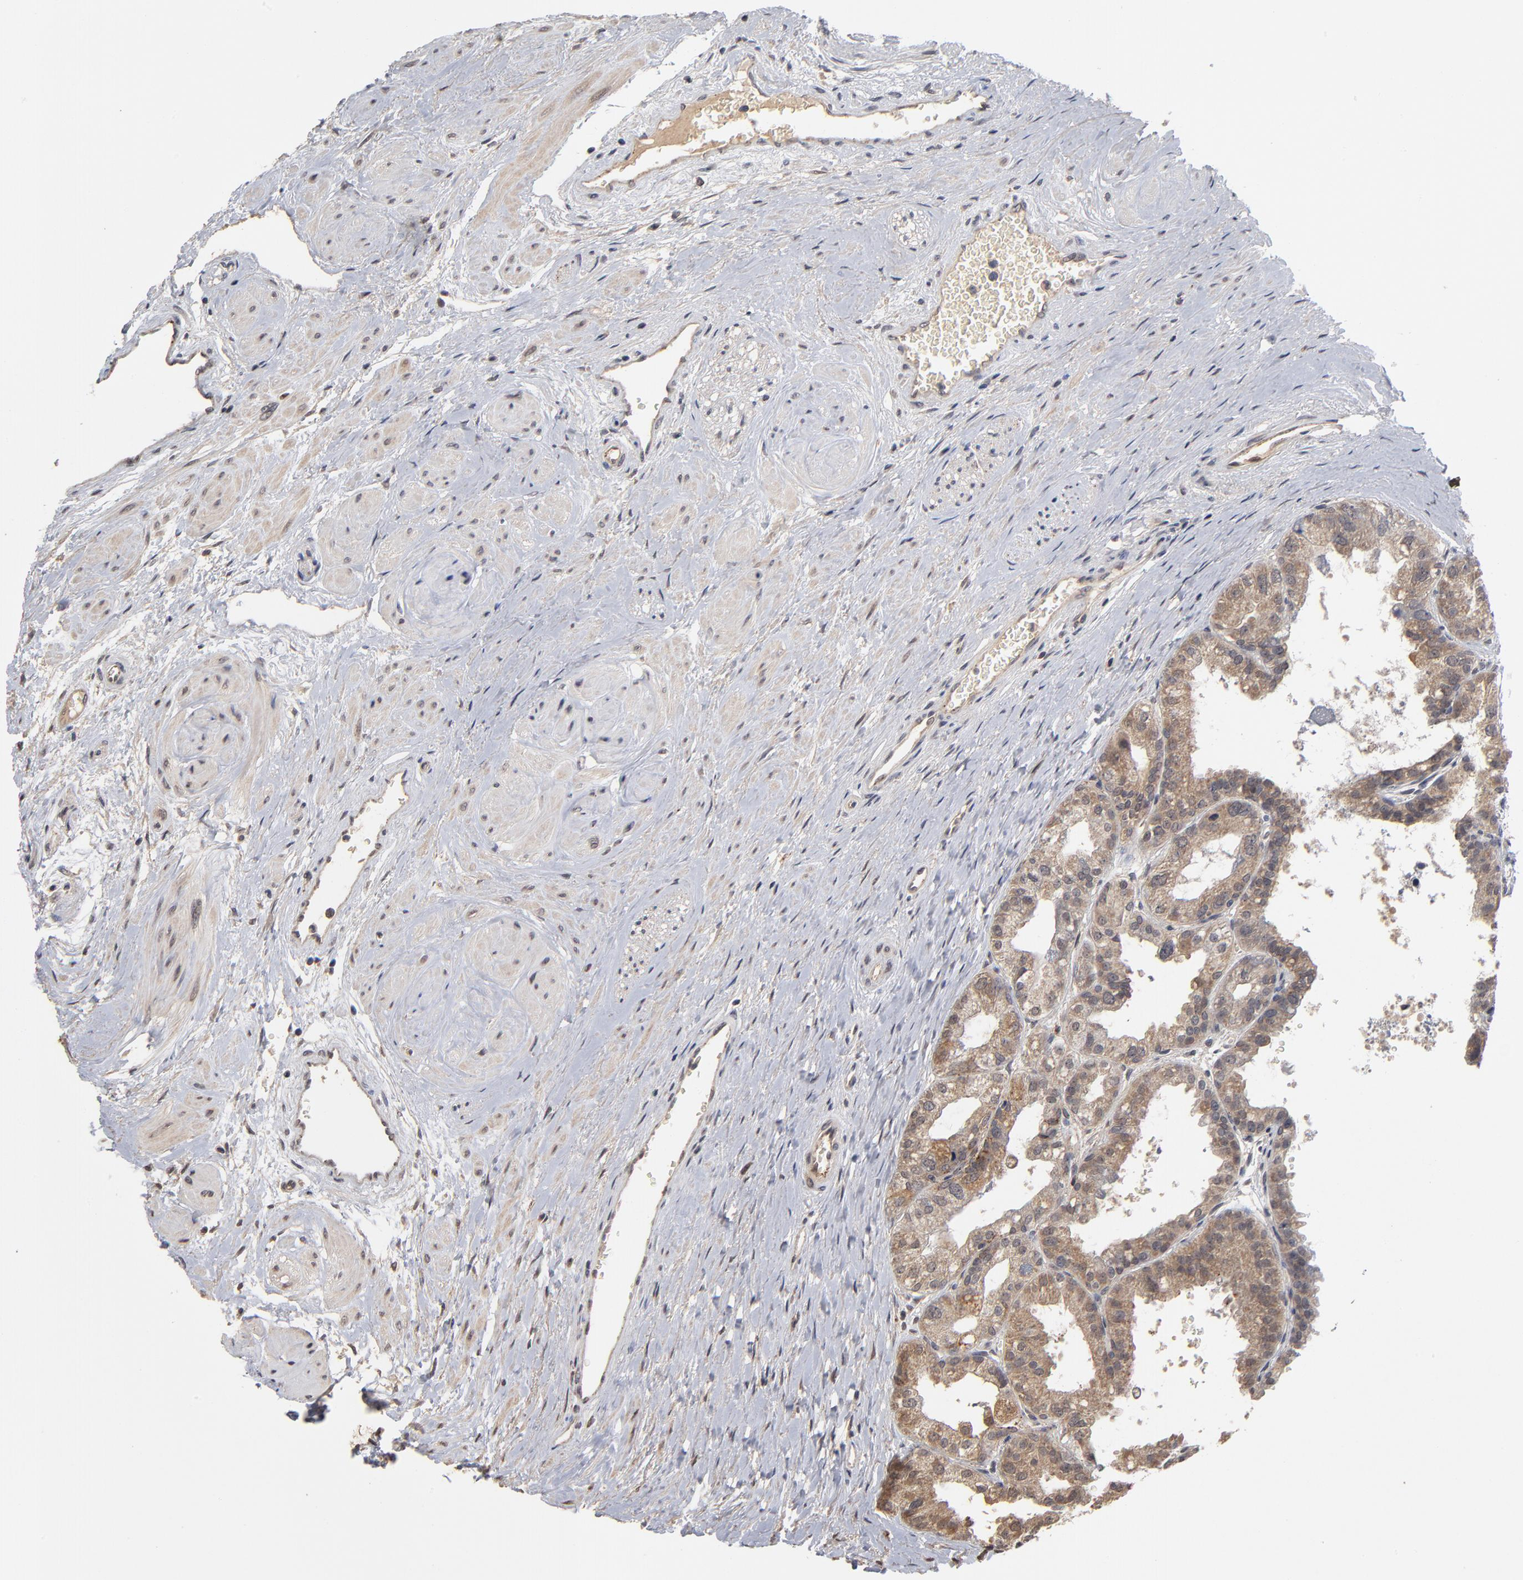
{"staining": {"intensity": "moderate", "quantity": ">75%", "location": "cytoplasmic/membranous"}, "tissue": "prostate", "cell_type": "Glandular cells", "image_type": "normal", "snomed": [{"axis": "morphology", "description": "Normal tissue, NOS"}, {"axis": "topography", "description": "Prostate"}], "caption": "Glandular cells demonstrate medium levels of moderate cytoplasmic/membranous expression in about >75% of cells in unremarkable human prostate. Using DAB (3,3'-diaminobenzidine) (brown) and hematoxylin (blue) stains, captured at high magnification using brightfield microscopy.", "gene": "ASB8", "patient": {"sex": "male", "age": 60}}